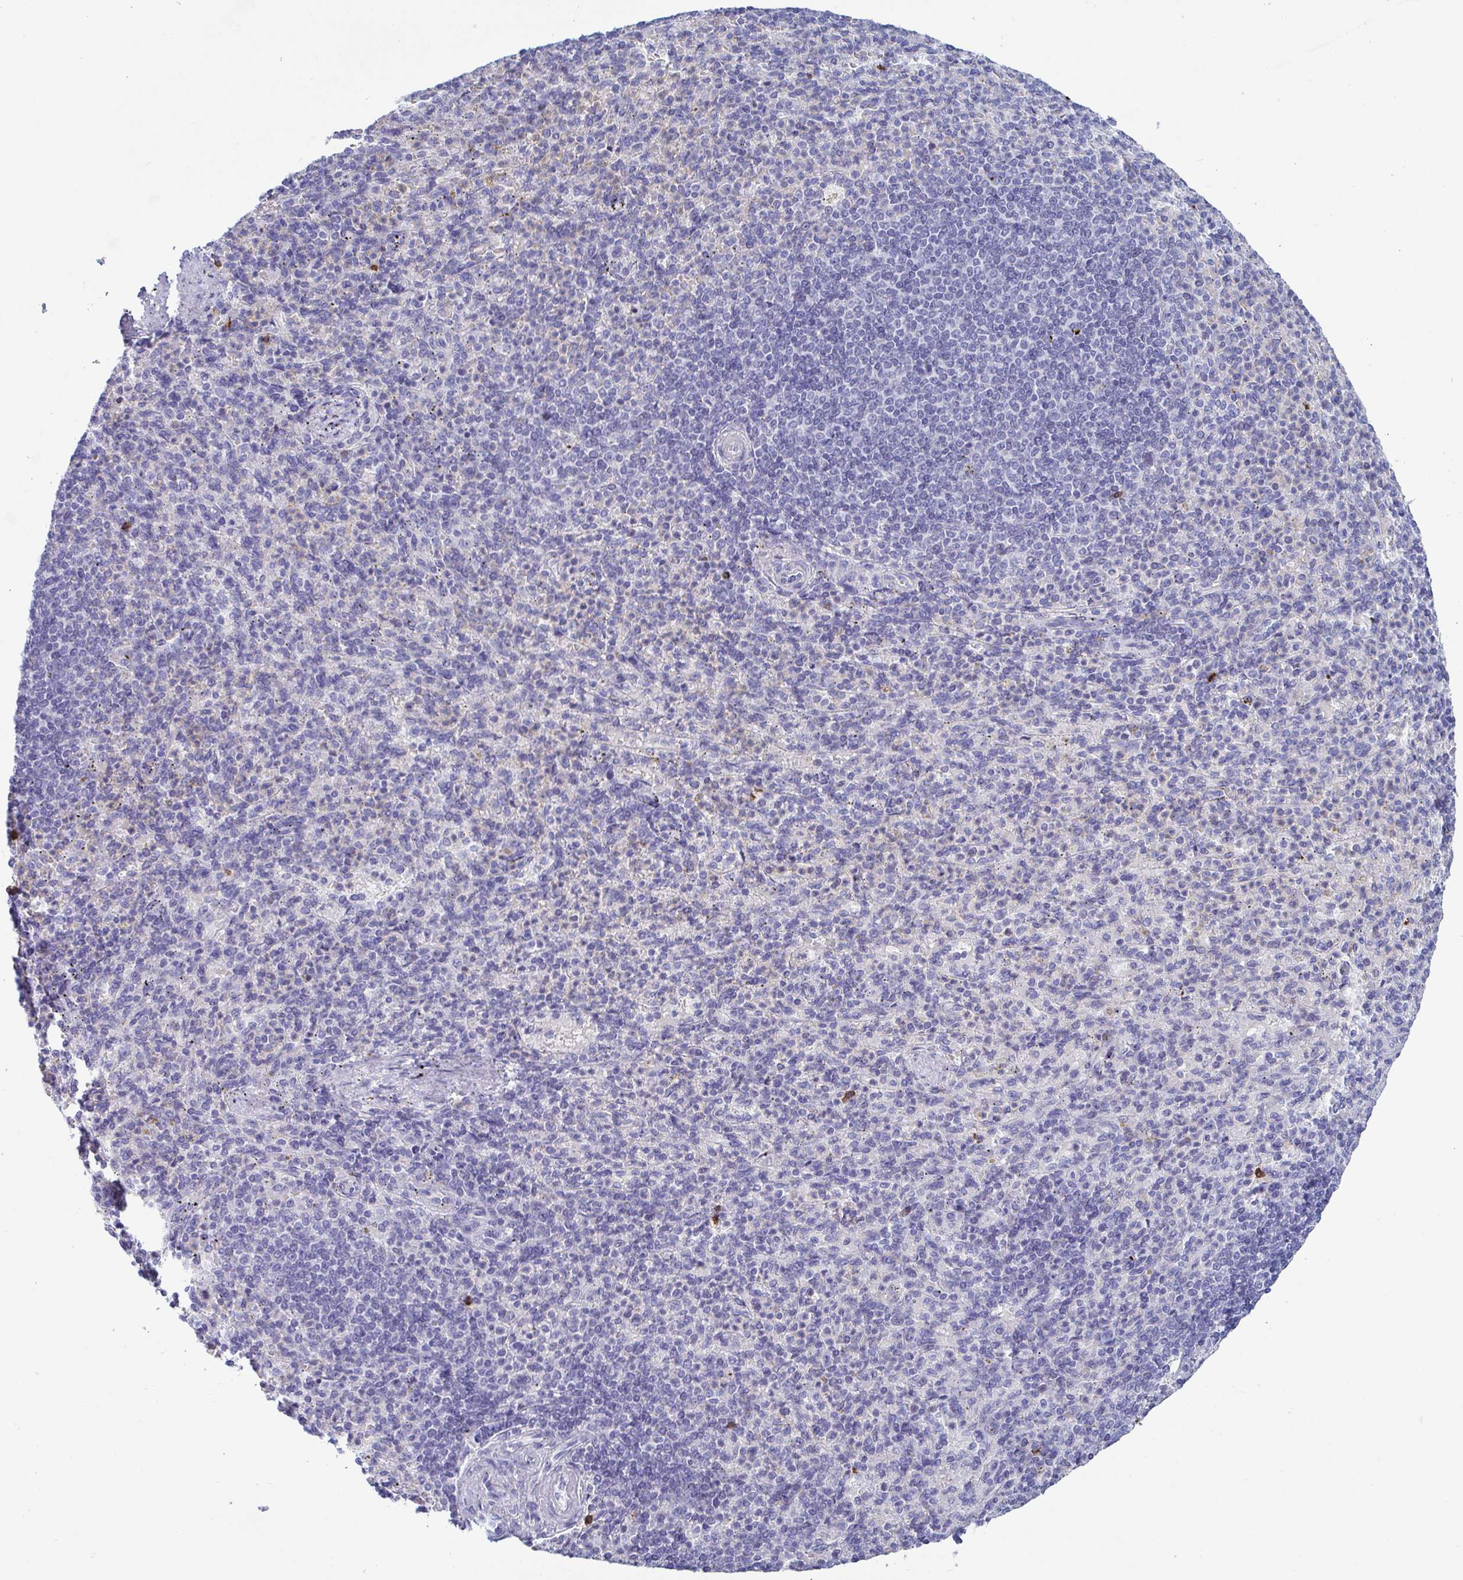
{"staining": {"intensity": "negative", "quantity": "none", "location": "none"}, "tissue": "spleen", "cell_type": "Cells in red pulp", "image_type": "normal", "snomed": [{"axis": "morphology", "description": "Normal tissue, NOS"}, {"axis": "topography", "description": "Spleen"}], "caption": "Immunohistochemistry (IHC) image of unremarkable spleen: spleen stained with DAB (3,3'-diaminobenzidine) demonstrates no significant protein positivity in cells in red pulp.", "gene": "TAS2R38", "patient": {"sex": "female", "age": 74}}